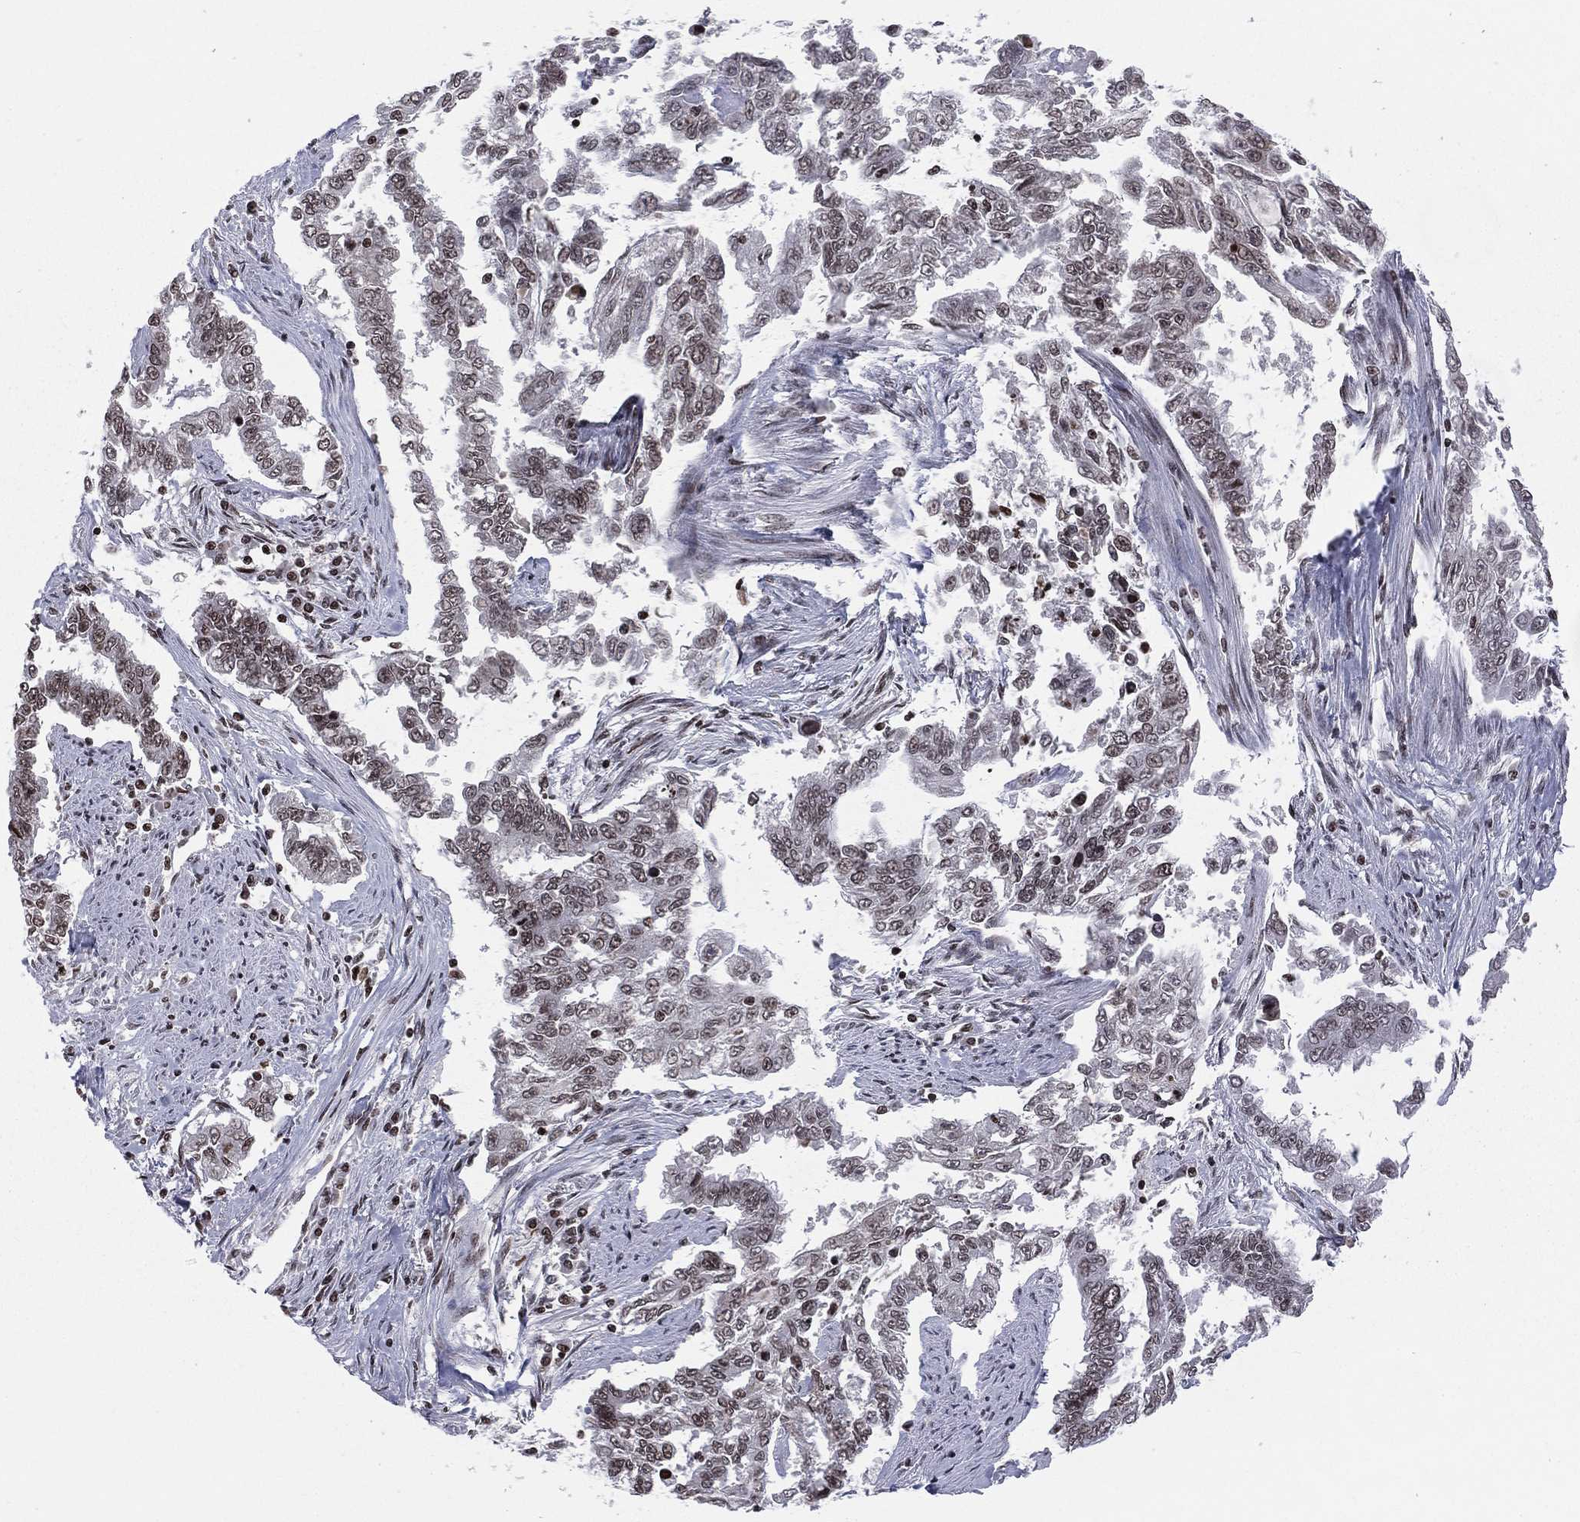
{"staining": {"intensity": "moderate", "quantity": ">75%", "location": "nuclear"}, "tissue": "endometrial cancer", "cell_type": "Tumor cells", "image_type": "cancer", "snomed": [{"axis": "morphology", "description": "Adenocarcinoma, NOS"}, {"axis": "topography", "description": "Uterus"}], "caption": "A brown stain labels moderate nuclear staining of a protein in human endometrial cancer tumor cells.", "gene": "RFX7", "patient": {"sex": "female", "age": 59}}